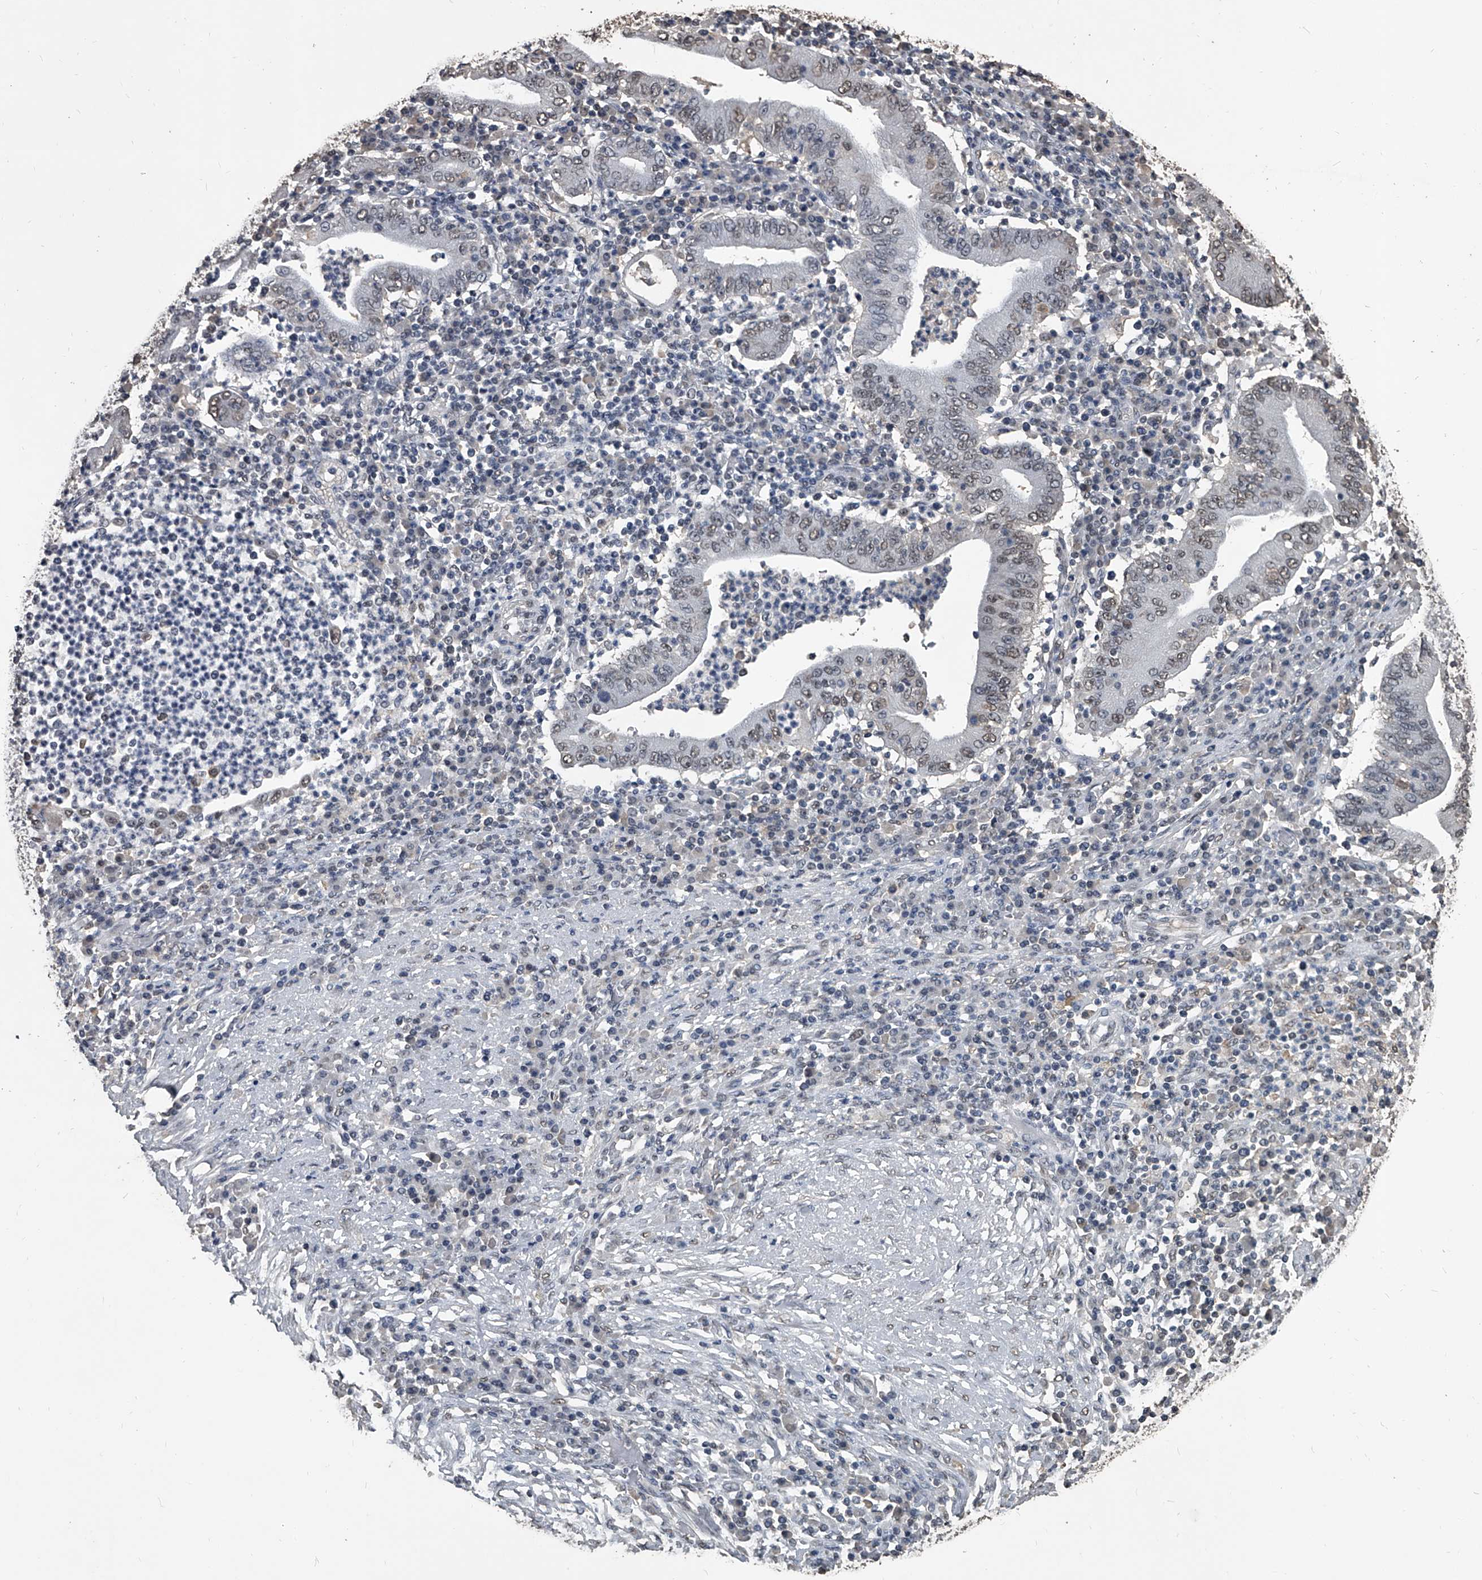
{"staining": {"intensity": "weak", "quantity": "25%-75%", "location": "nuclear"}, "tissue": "stomach cancer", "cell_type": "Tumor cells", "image_type": "cancer", "snomed": [{"axis": "morphology", "description": "Normal tissue, NOS"}, {"axis": "morphology", "description": "Adenocarcinoma, NOS"}, {"axis": "topography", "description": "Esophagus"}, {"axis": "topography", "description": "Stomach, upper"}, {"axis": "topography", "description": "Peripheral nerve tissue"}], "caption": "Weak nuclear protein staining is present in about 25%-75% of tumor cells in stomach cancer.", "gene": "MATR3", "patient": {"sex": "male", "age": 62}}